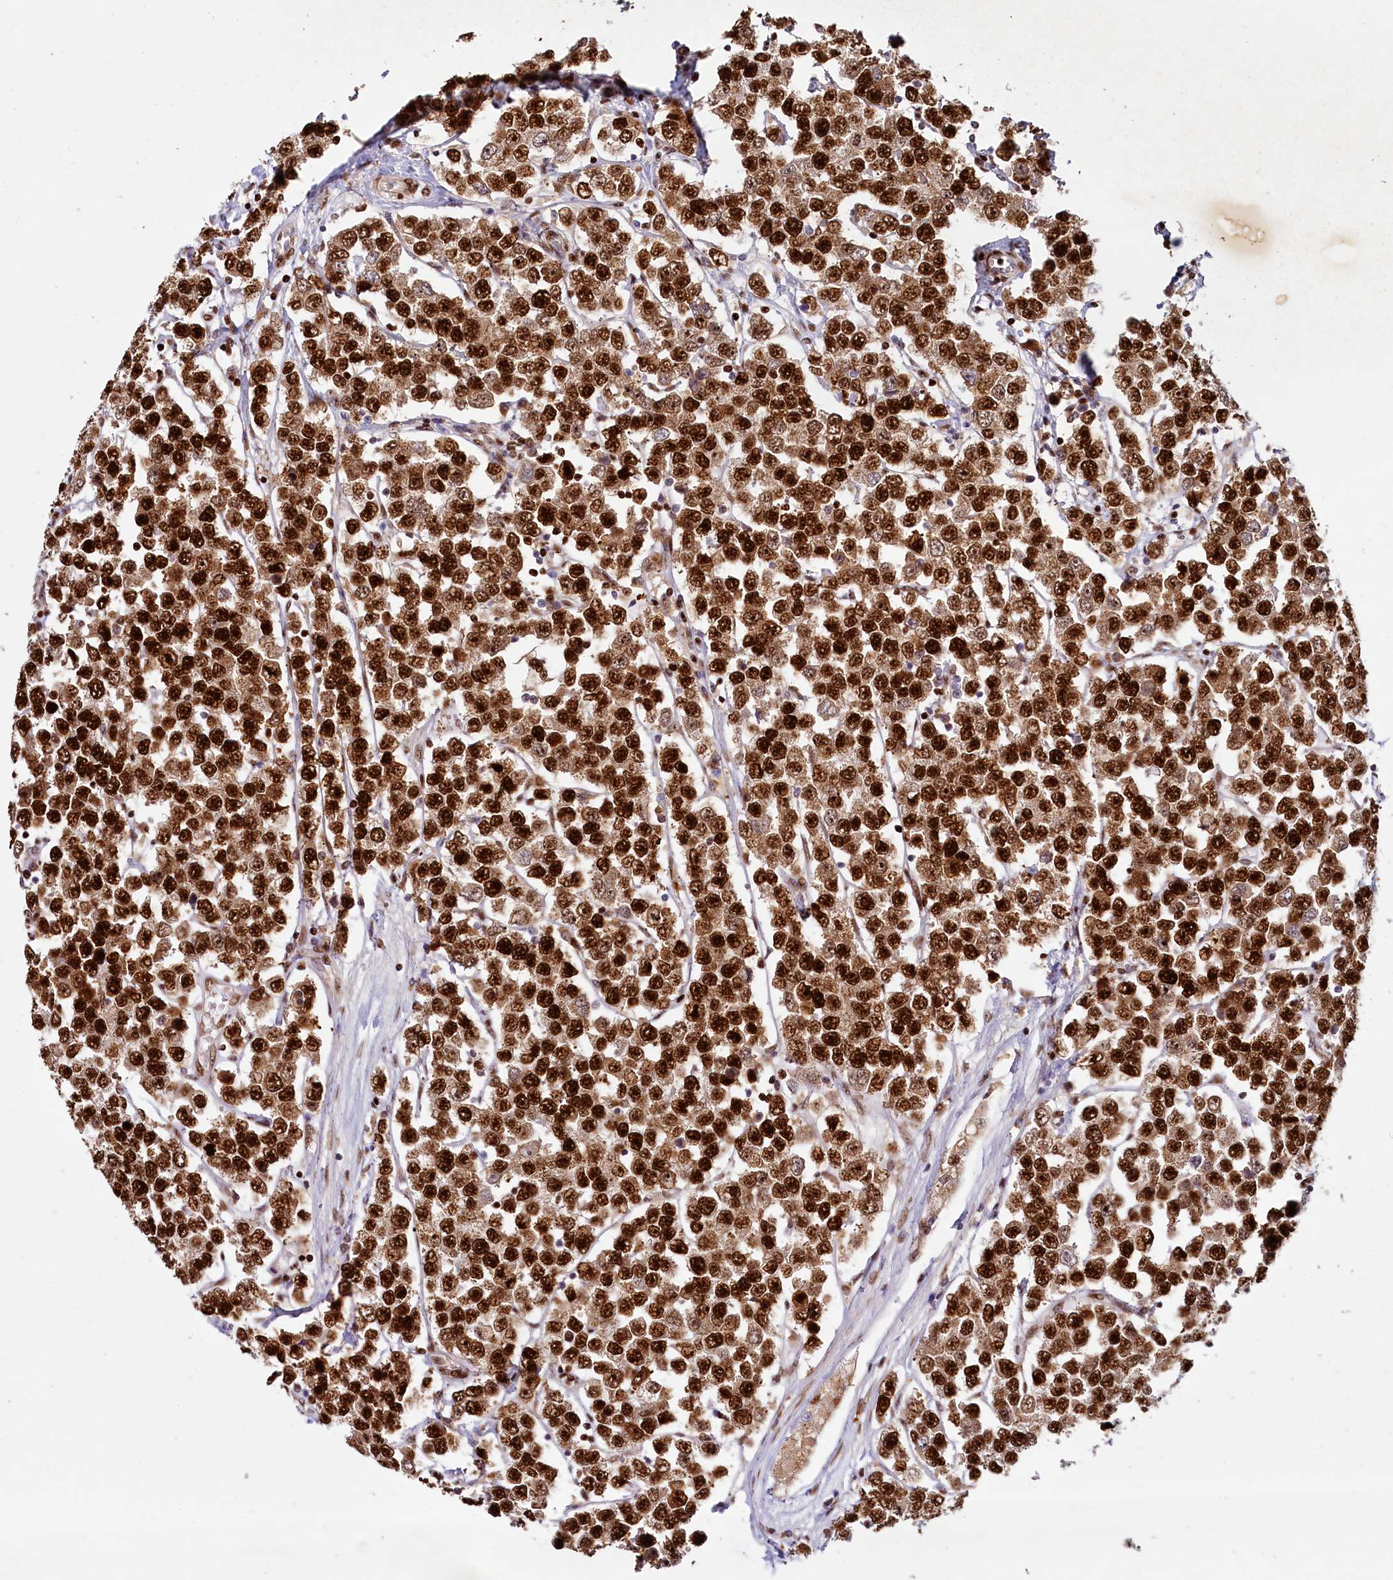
{"staining": {"intensity": "strong", "quantity": ">75%", "location": "nuclear"}, "tissue": "testis cancer", "cell_type": "Tumor cells", "image_type": "cancer", "snomed": [{"axis": "morphology", "description": "Seminoma, NOS"}, {"axis": "topography", "description": "Testis"}], "caption": "Seminoma (testis) stained with immunohistochemistry displays strong nuclear expression in approximately >75% of tumor cells.", "gene": "TCOF1", "patient": {"sex": "male", "age": 28}}